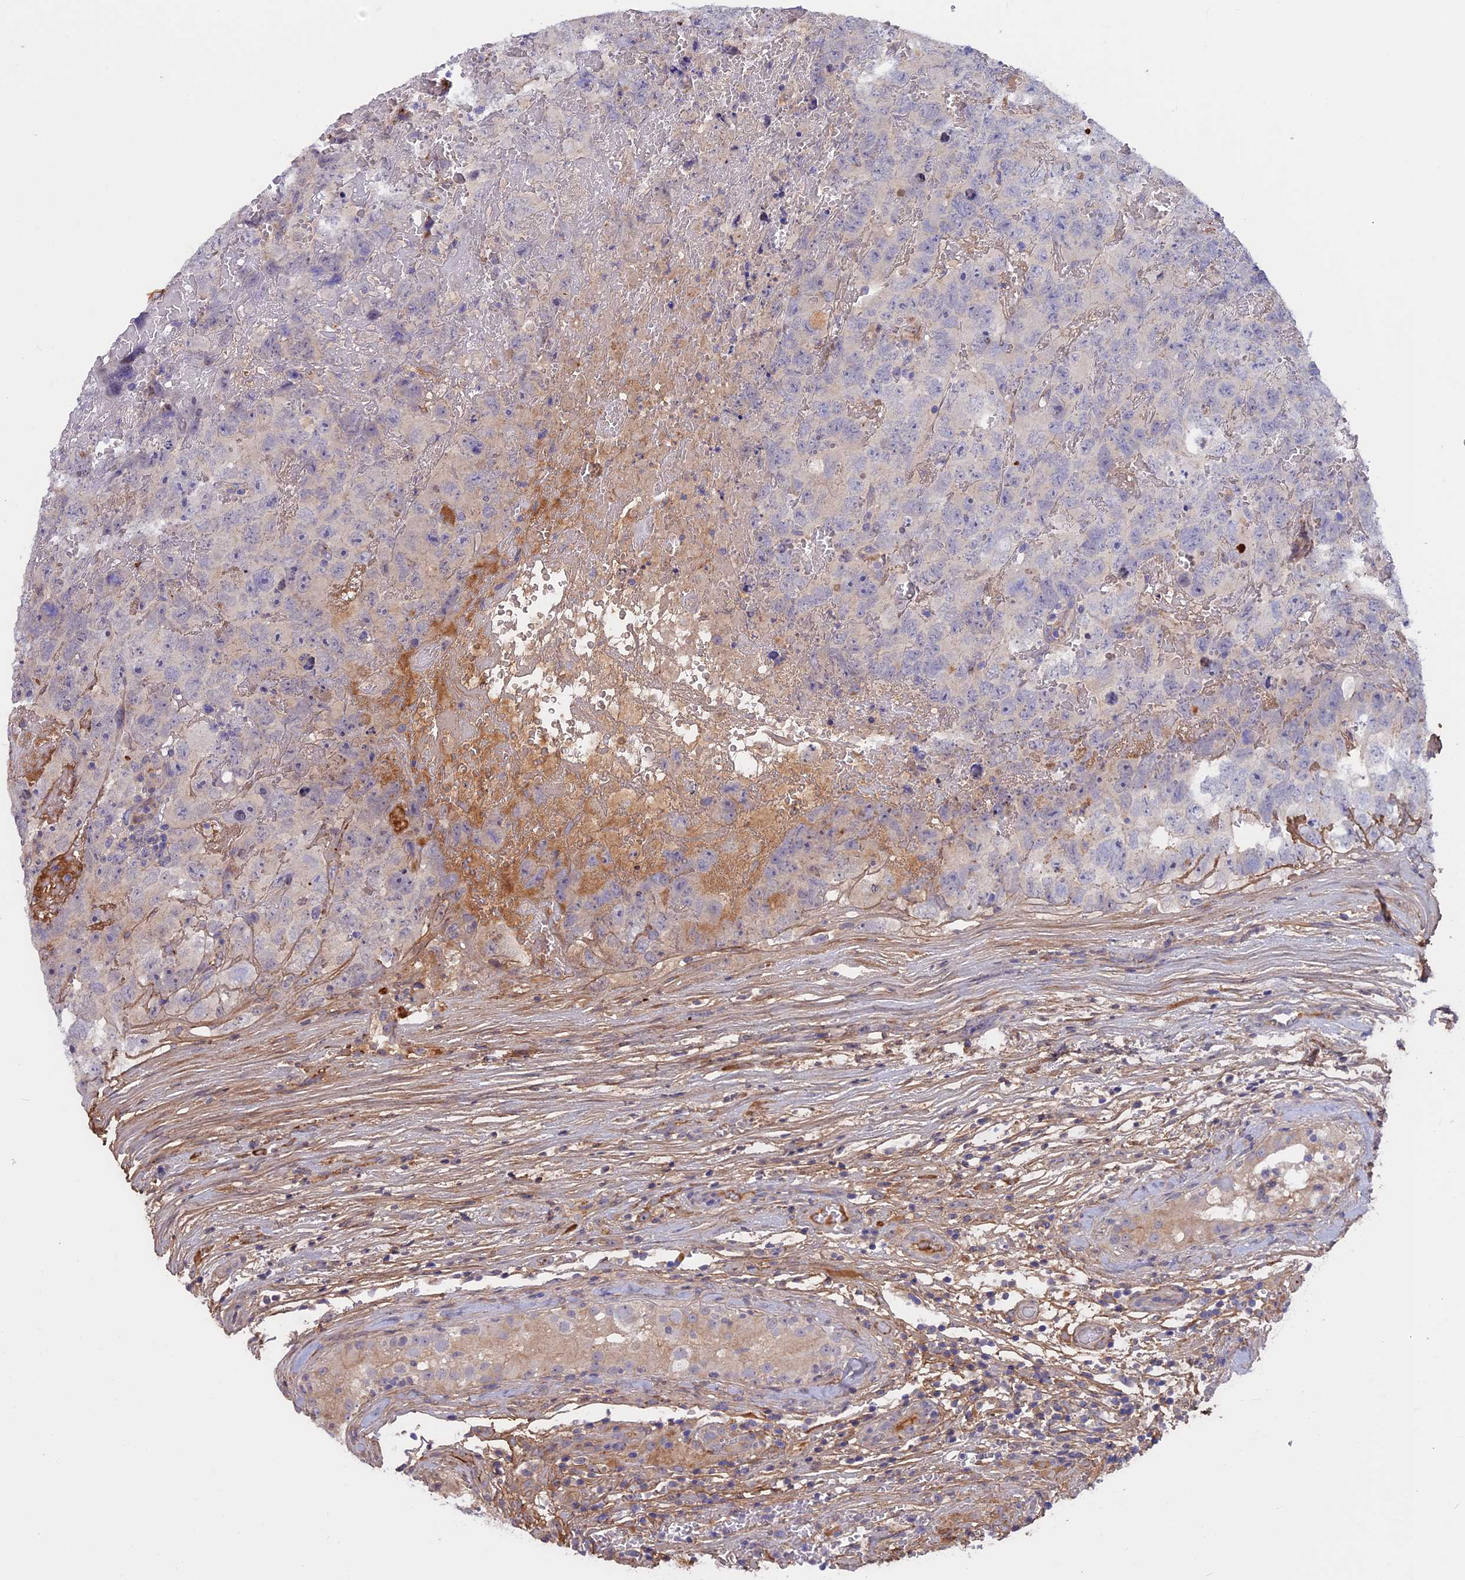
{"staining": {"intensity": "negative", "quantity": "none", "location": "none"}, "tissue": "testis cancer", "cell_type": "Tumor cells", "image_type": "cancer", "snomed": [{"axis": "morphology", "description": "Carcinoma, Embryonal, NOS"}, {"axis": "topography", "description": "Testis"}], "caption": "This micrograph is of testis cancer (embryonal carcinoma) stained with immunohistochemistry (IHC) to label a protein in brown with the nuclei are counter-stained blue. There is no expression in tumor cells. The staining is performed using DAB (3,3'-diaminobenzidine) brown chromogen with nuclei counter-stained in using hematoxylin.", "gene": "COL4A3", "patient": {"sex": "male", "age": 45}}